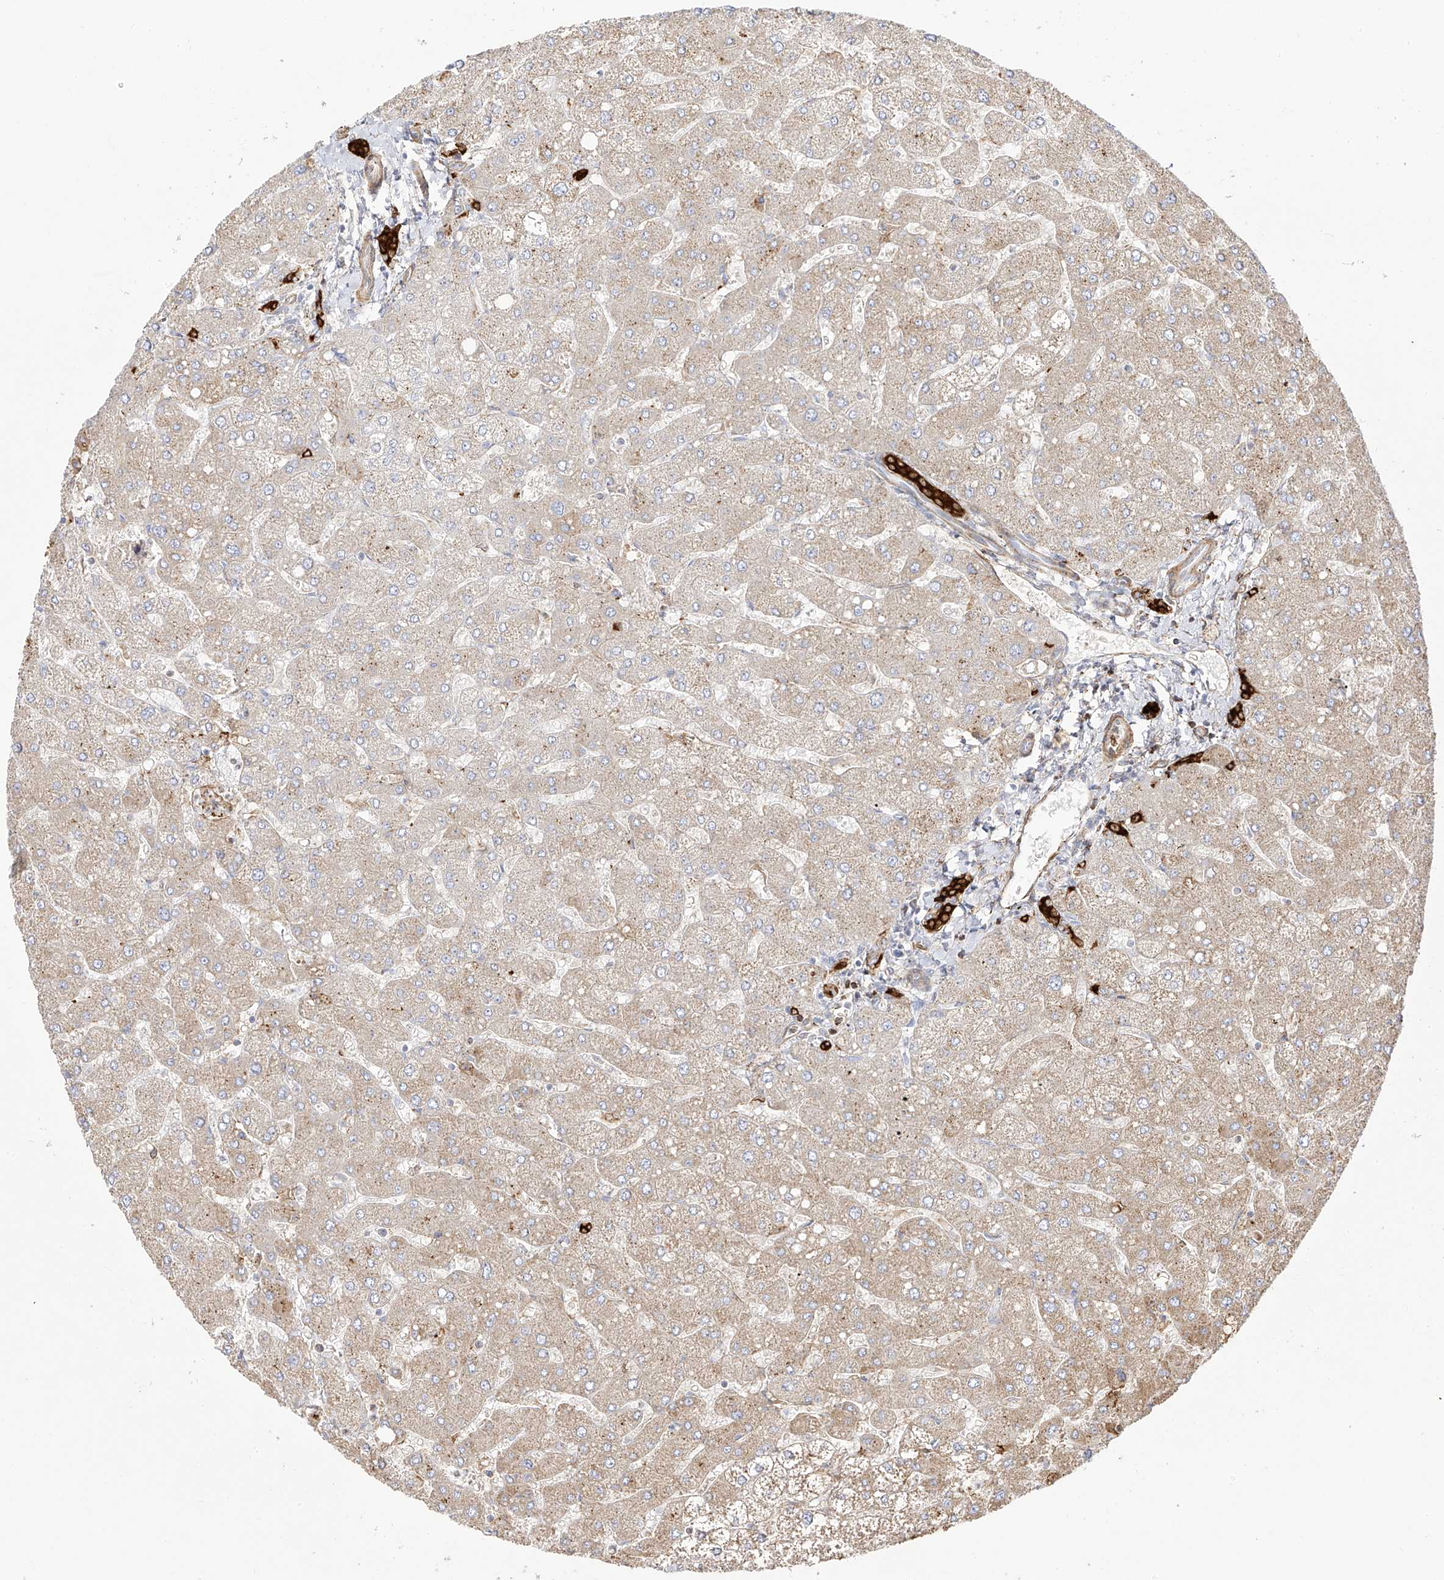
{"staining": {"intensity": "strong", "quantity": ">75%", "location": "cytoplasmic/membranous"}, "tissue": "liver", "cell_type": "Cholangiocytes", "image_type": "normal", "snomed": [{"axis": "morphology", "description": "Normal tissue, NOS"}, {"axis": "topography", "description": "Liver"}], "caption": "The micrograph displays immunohistochemical staining of benign liver. There is strong cytoplasmic/membranous staining is appreciated in approximately >75% of cholangiocytes.", "gene": "ZGRF1", "patient": {"sex": "male", "age": 55}}